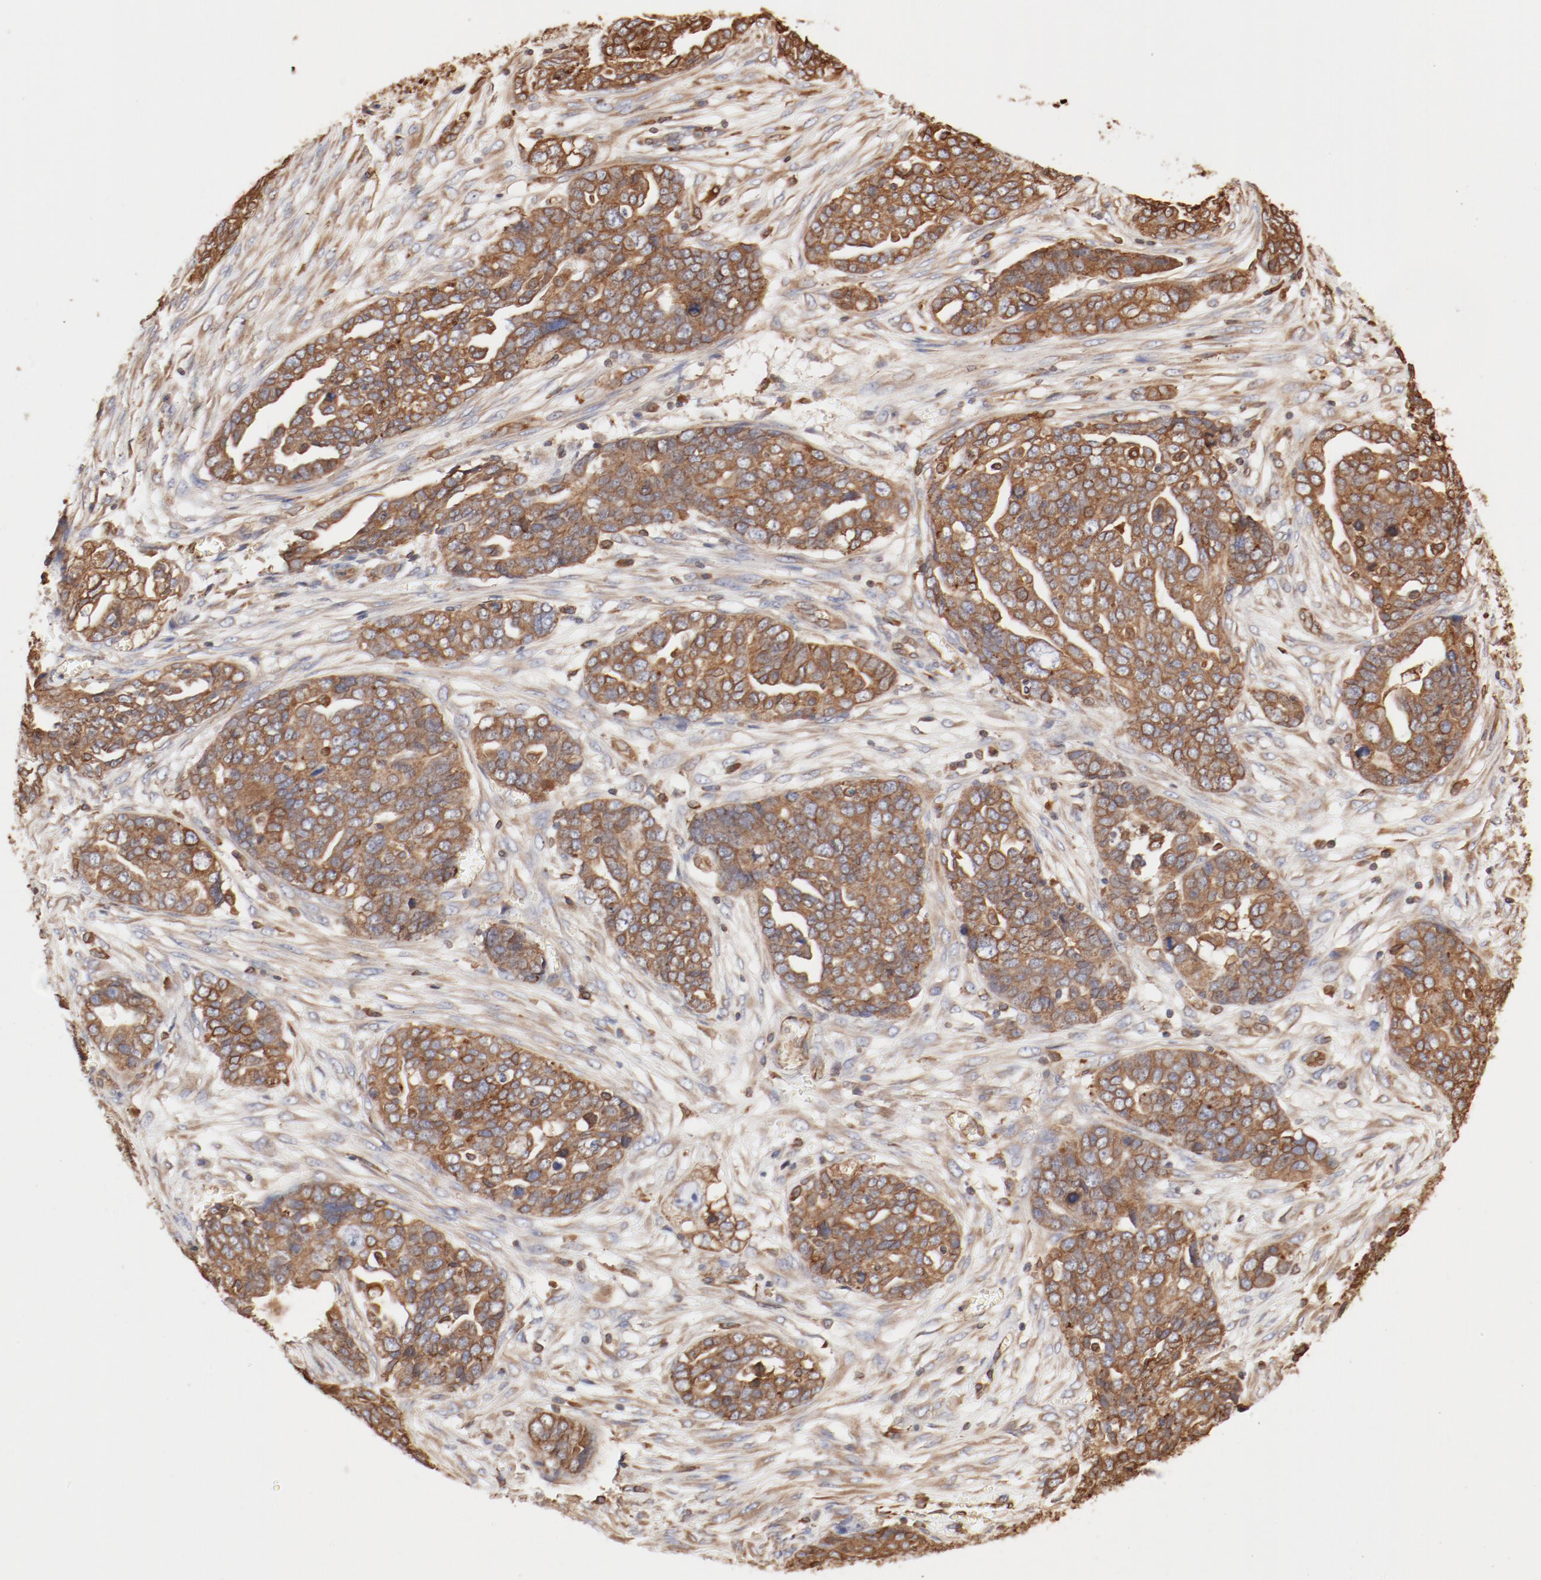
{"staining": {"intensity": "moderate", "quantity": ">75%", "location": "cytoplasmic/membranous"}, "tissue": "ovarian cancer", "cell_type": "Tumor cells", "image_type": "cancer", "snomed": [{"axis": "morphology", "description": "Normal tissue, NOS"}, {"axis": "morphology", "description": "Cystadenocarcinoma, serous, NOS"}, {"axis": "topography", "description": "Fallopian tube"}, {"axis": "topography", "description": "Ovary"}], "caption": "Ovarian cancer stained with a brown dye exhibits moderate cytoplasmic/membranous positive expression in approximately >75% of tumor cells.", "gene": "BCAP31", "patient": {"sex": "female", "age": 56}}